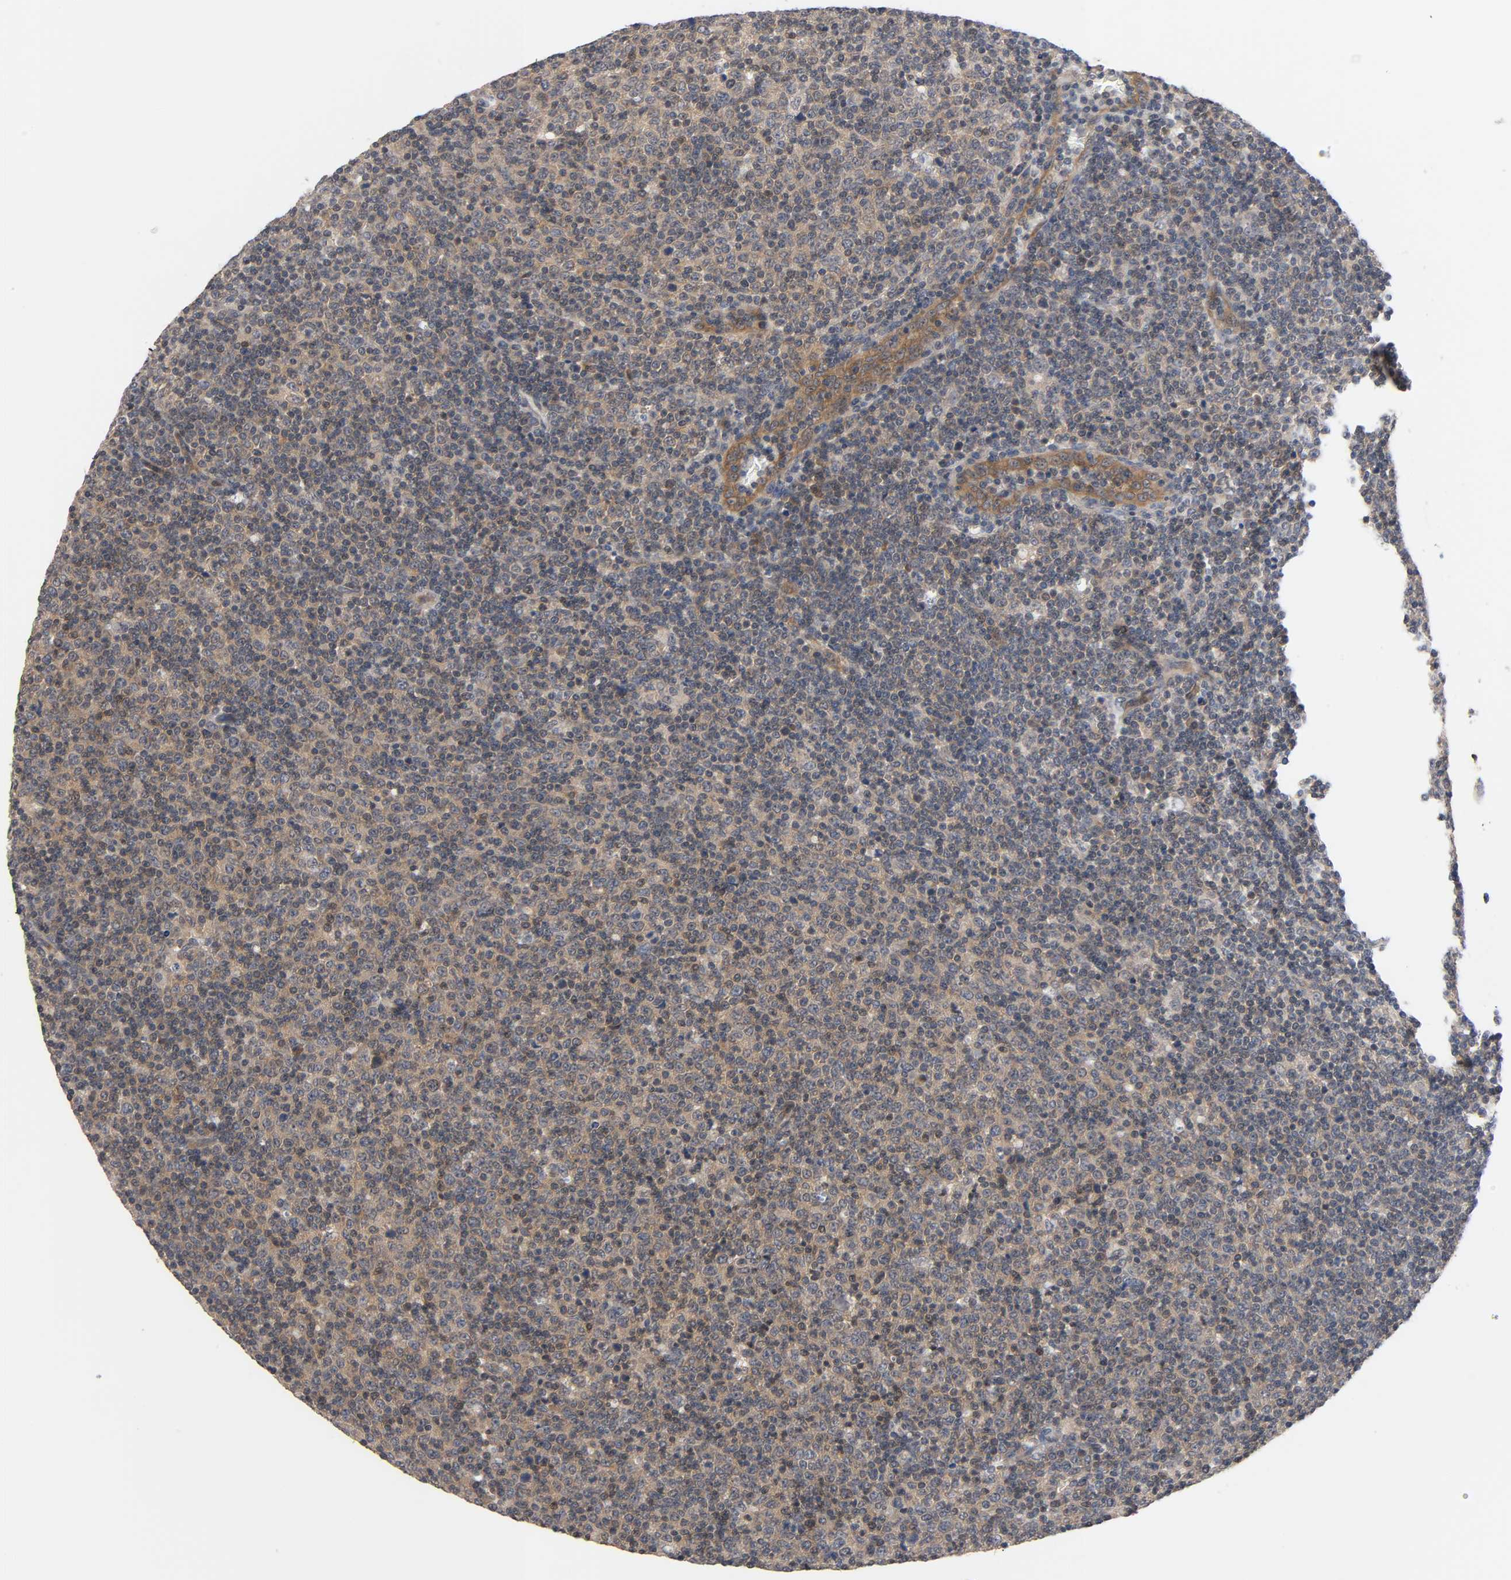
{"staining": {"intensity": "weak", "quantity": ">75%", "location": "cytoplasmic/membranous"}, "tissue": "lymphoma", "cell_type": "Tumor cells", "image_type": "cancer", "snomed": [{"axis": "morphology", "description": "Malignant lymphoma, non-Hodgkin's type, Low grade"}, {"axis": "topography", "description": "Lymph node"}], "caption": "Malignant lymphoma, non-Hodgkin's type (low-grade) stained for a protein (brown) demonstrates weak cytoplasmic/membranous positive expression in approximately >75% of tumor cells.", "gene": "PRKAB1", "patient": {"sex": "male", "age": 70}}